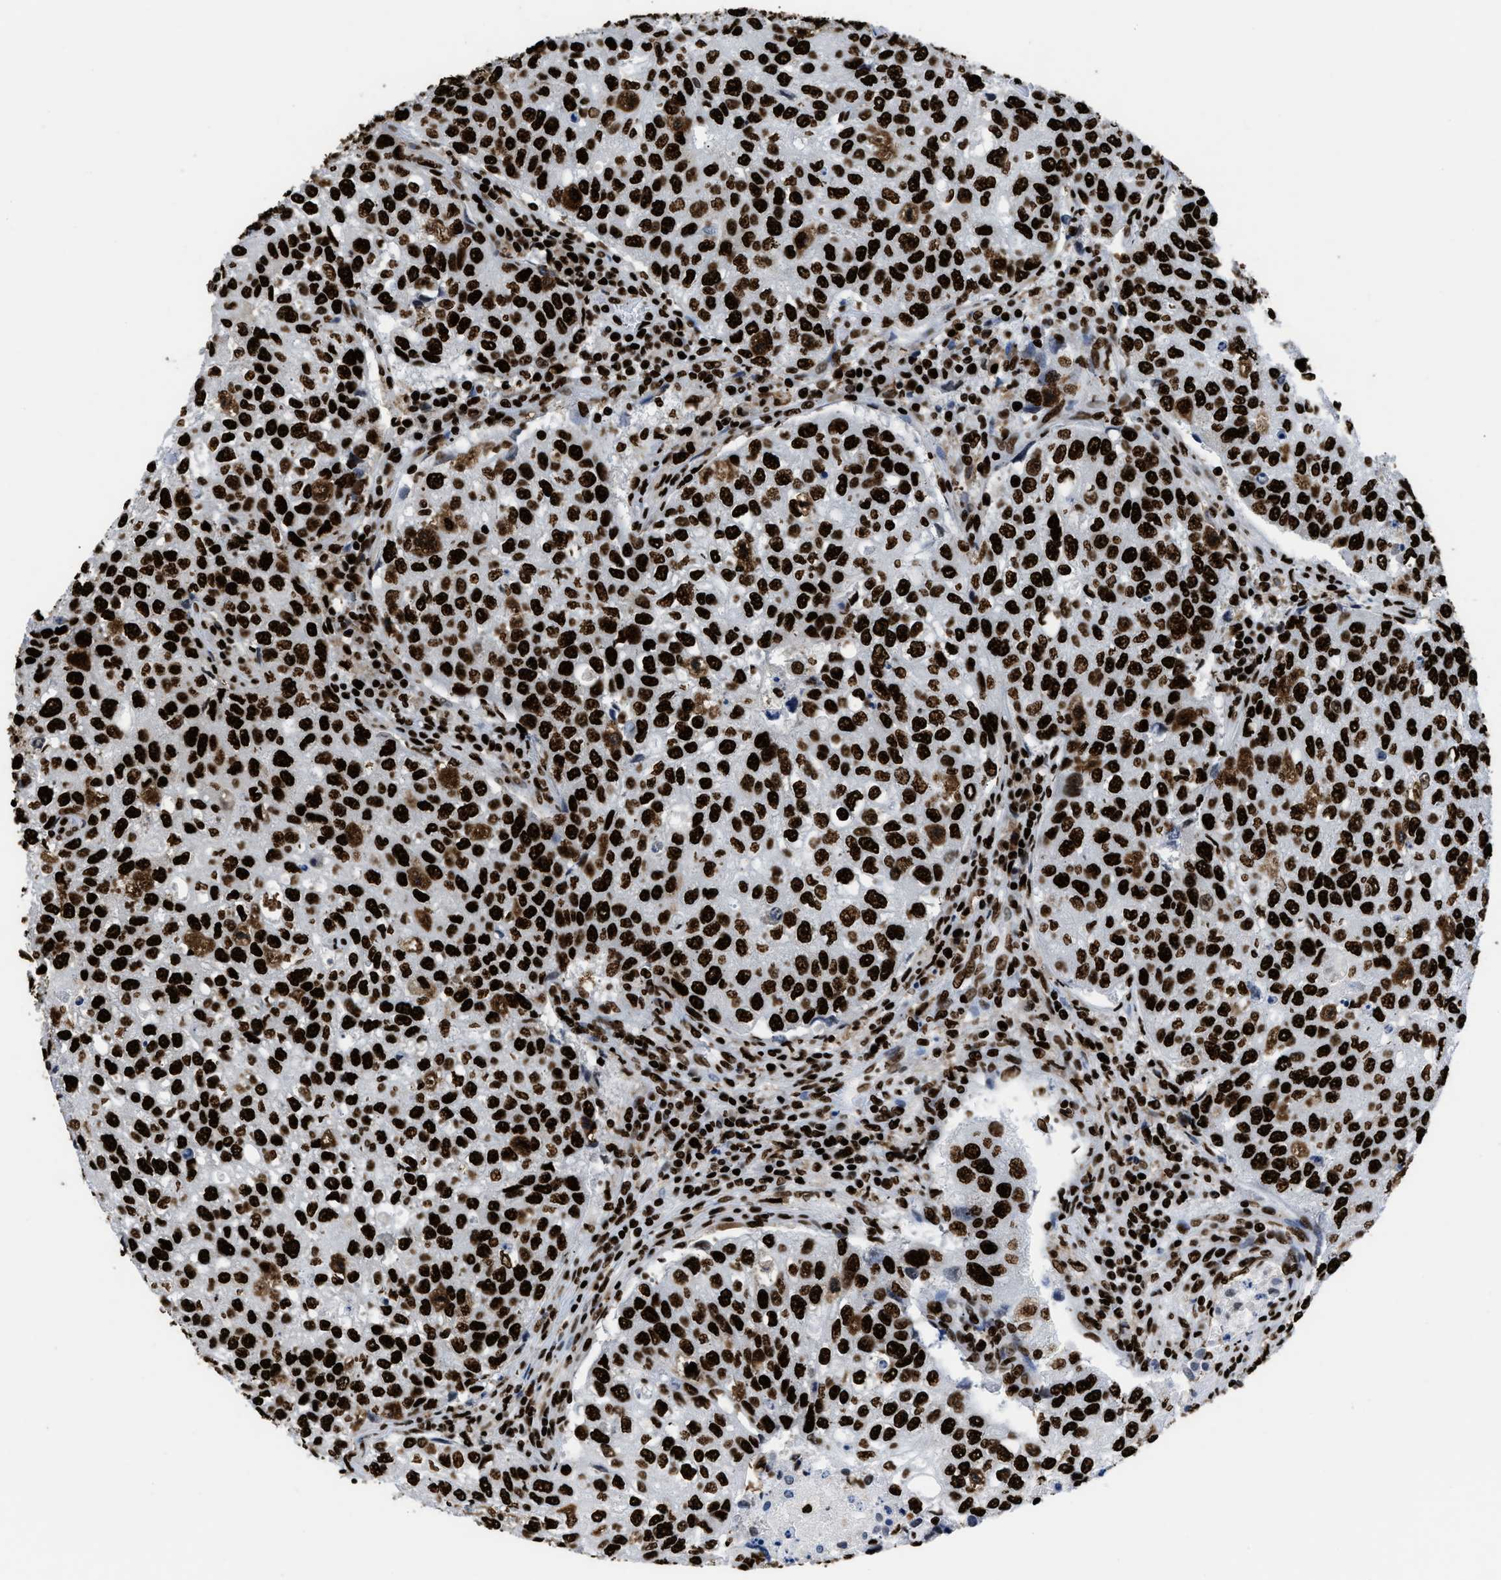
{"staining": {"intensity": "strong", "quantity": ">75%", "location": "nuclear"}, "tissue": "urothelial cancer", "cell_type": "Tumor cells", "image_type": "cancer", "snomed": [{"axis": "morphology", "description": "Urothelial carcinoma, High grade"}, {"axis": "topography", "description": "Lymph node"}, {"axis": "topography", "description": "Urinary bladder"}], "caption": "IHC histopathology image of neoplastic tissue: human urothelial cancer stained using IHC demonstrates high levels of strong protein expression localized specifically in the nuclear of tumor cells, appearing as a nuclear brown color.", "gene": "HNRNPM", "patient": {"sex": "male", "age": 51}}